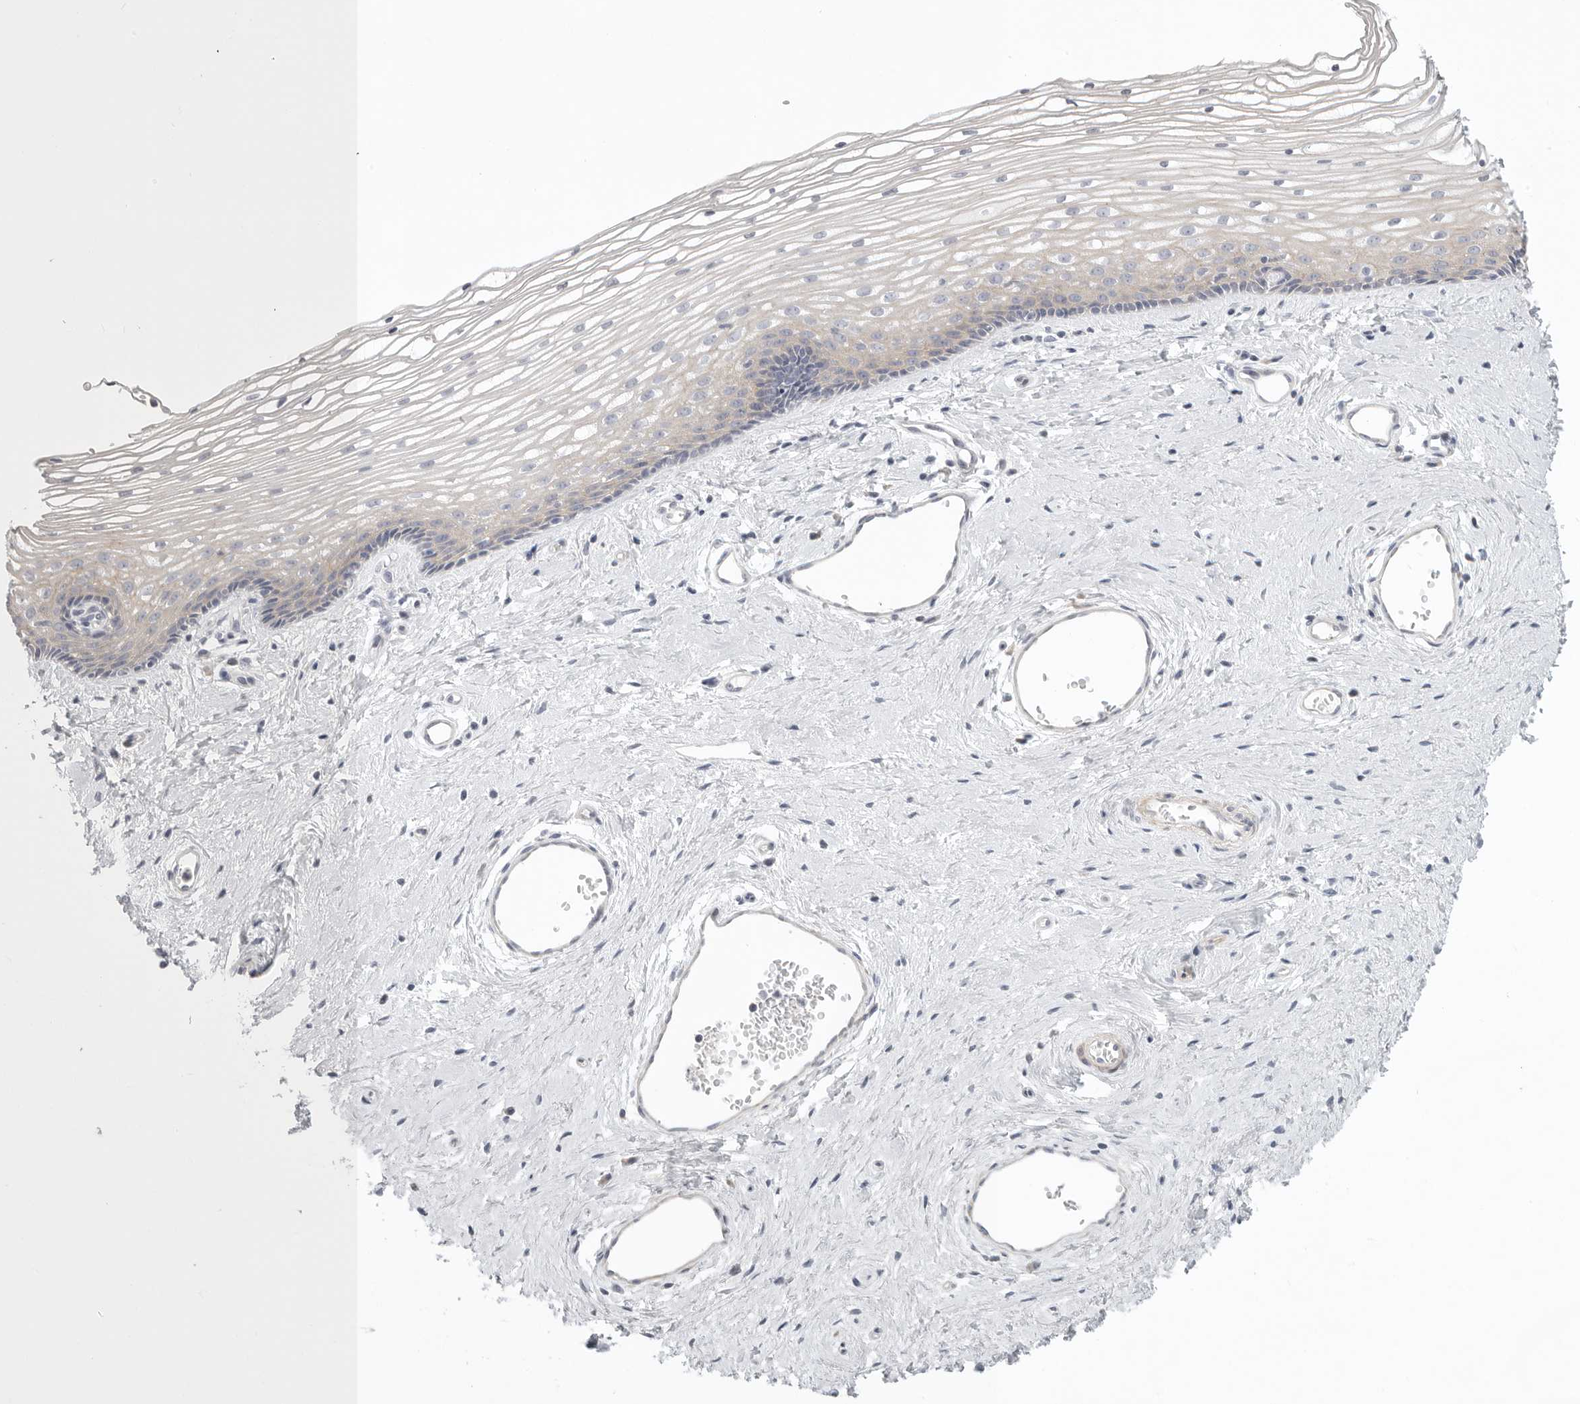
{"staining": {"intensity": "weak", "quantity": "<25%", "location": "cytoplasmic/membranous"}, "tissue": "vagina", "cell_type": "Squamous epithelial cells", "image_type": "normal", "snomed": [{"axis": "morphology", "description": "Normal tissue, NOS"}, {"axis": "topography", "description": "Vagina"}], "caption": "Immunohistochemical staining of unremarkable human vagina displays no significant staining in squamous epithelial cells.", "gene": "STAB2", "patient": {"sex": "female", "age": 46}}